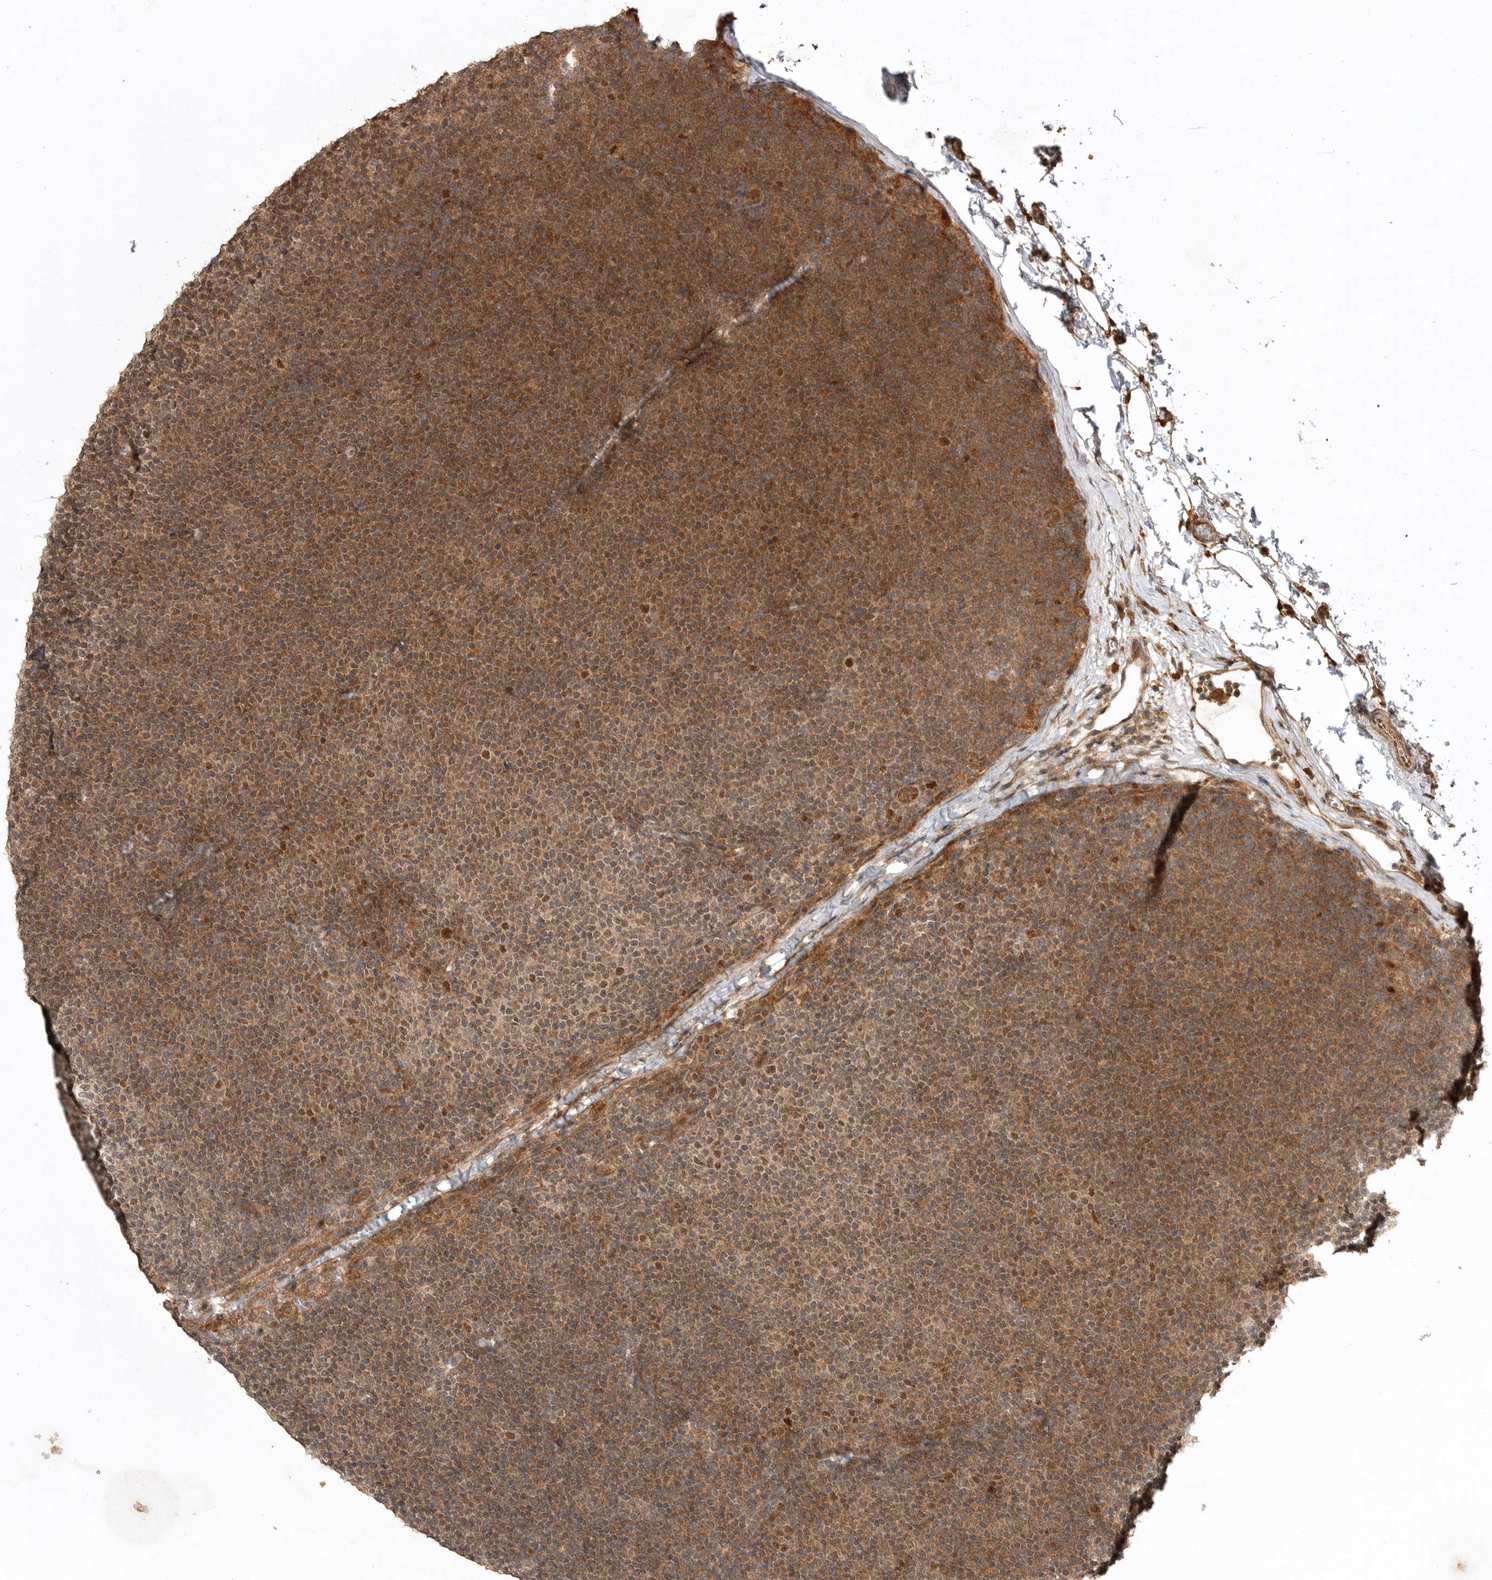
{"staining": {"intensity": "moderate", "quantity": ">75%", "location": "cytoplasmic/membranous,nuclear"}, "tissue": "lymphoma", "cell_type": "Tumor cells", "image_type": "cancer", "snomed": [{"axis": "morphology", "description": "Malignant lymphoma, non-Hodgkin's type, Low grade"}, {"axis": "topography", "description": "Lymph node"}], "caption": "A histopathology image of low-grade malignant lymphoma, non-Hodgkin's type stained for a protein exhibits moderate cytoplasmic/membranous and nuclear brown staining in tumor cells. The protein is shown in brown color, while the nuclei are stained blue.", "gene": "BOC", "patient": {"sex": "female", "age": 53}}